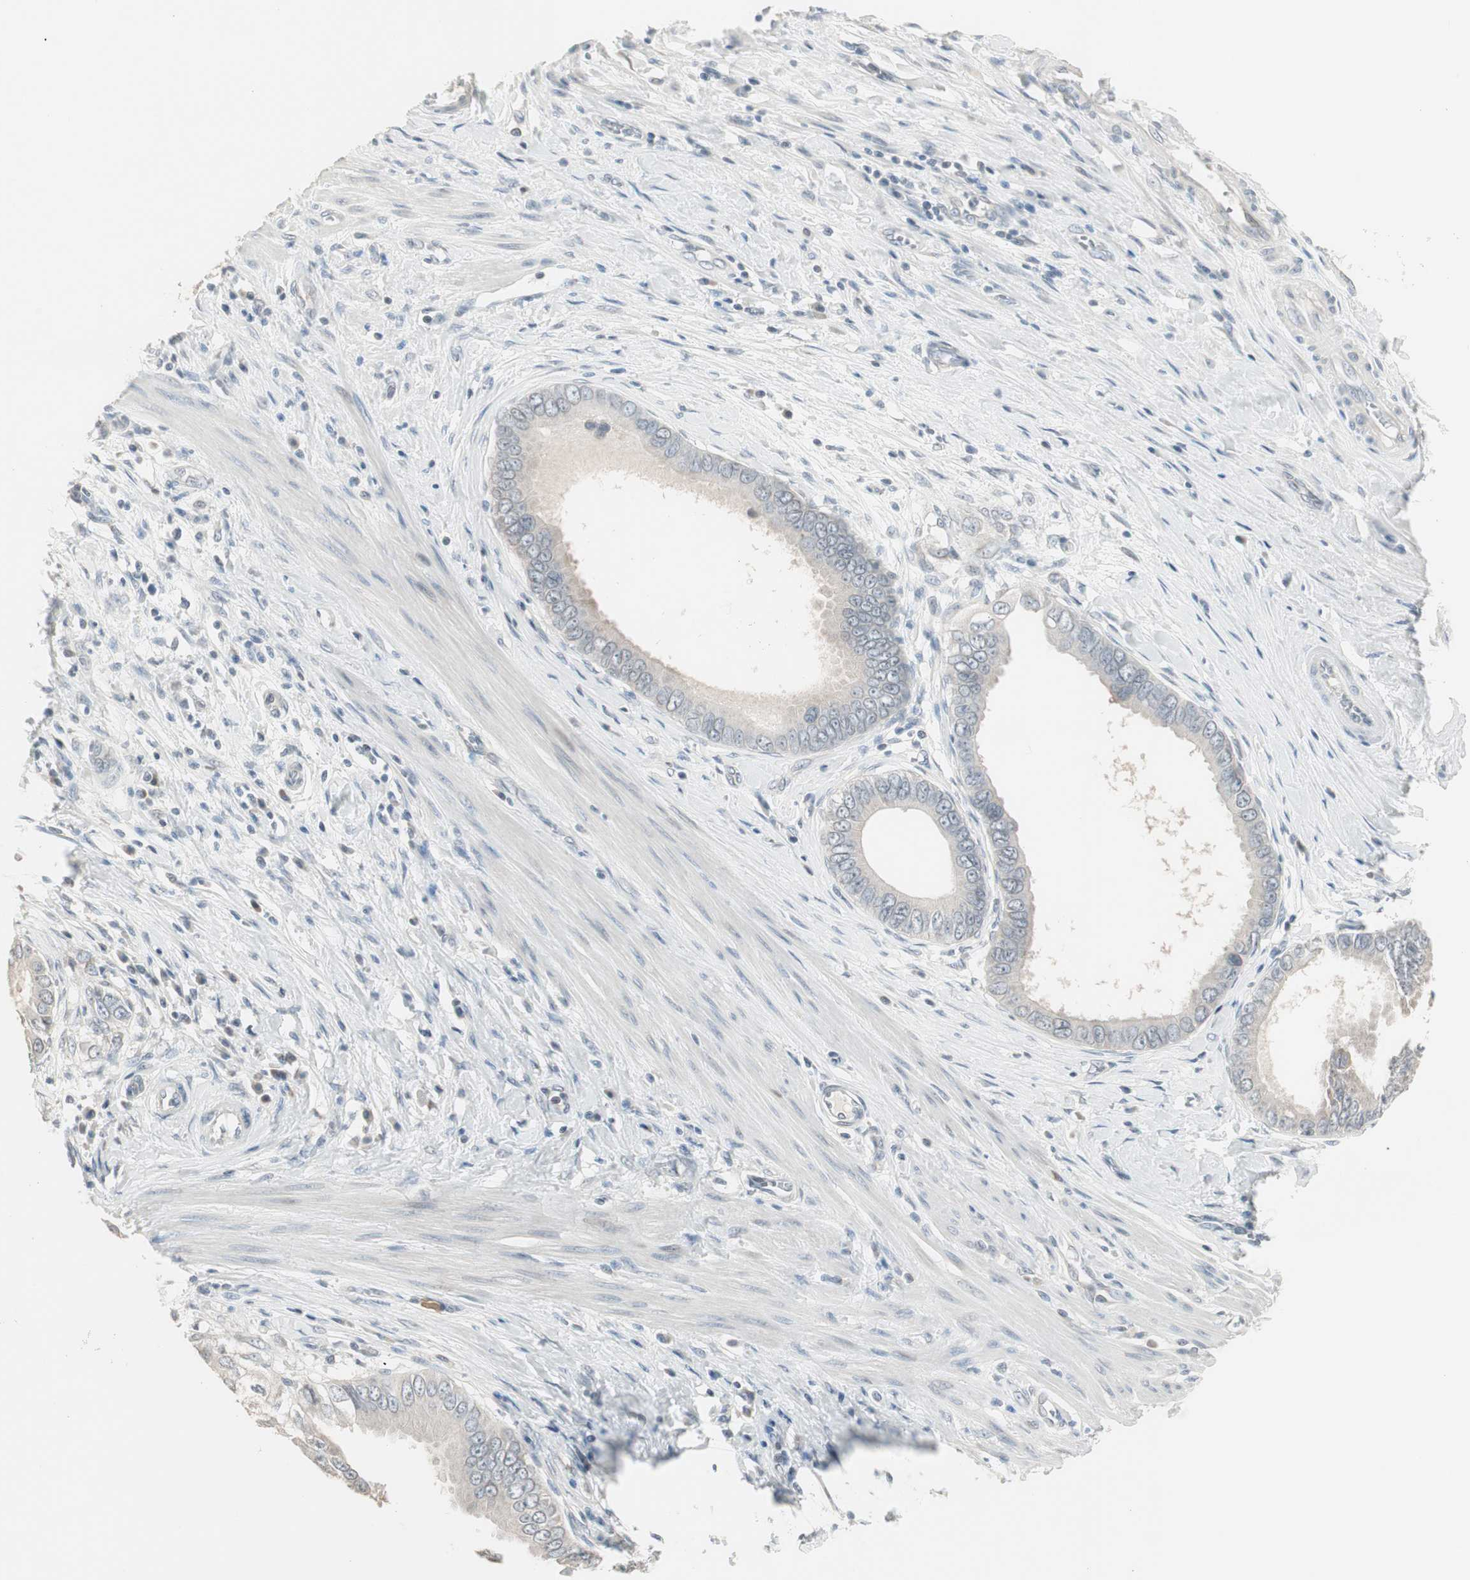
{"staining": {"intensity": "weak", "quantity": "25%-75%", "location": "cytoplasmic/membranous"}, "tissue": "pancreatic cancer", "cell_type": "Tumor cells", "image_type": "cancer", "snomed": [{"axis": "morphology", "description": "Normal tissue, NOS"}, {"axis": "topography", "description": "Lymph node"}], "caption": "This image displays immunohistochemistry staining of pancreatic cancer, with low weak cytoplasmic/membranous expression in approximately 25%-75% of tumor cells.", "gene": "PDZK1", "patient": {"sex": "male", "age": 50}}